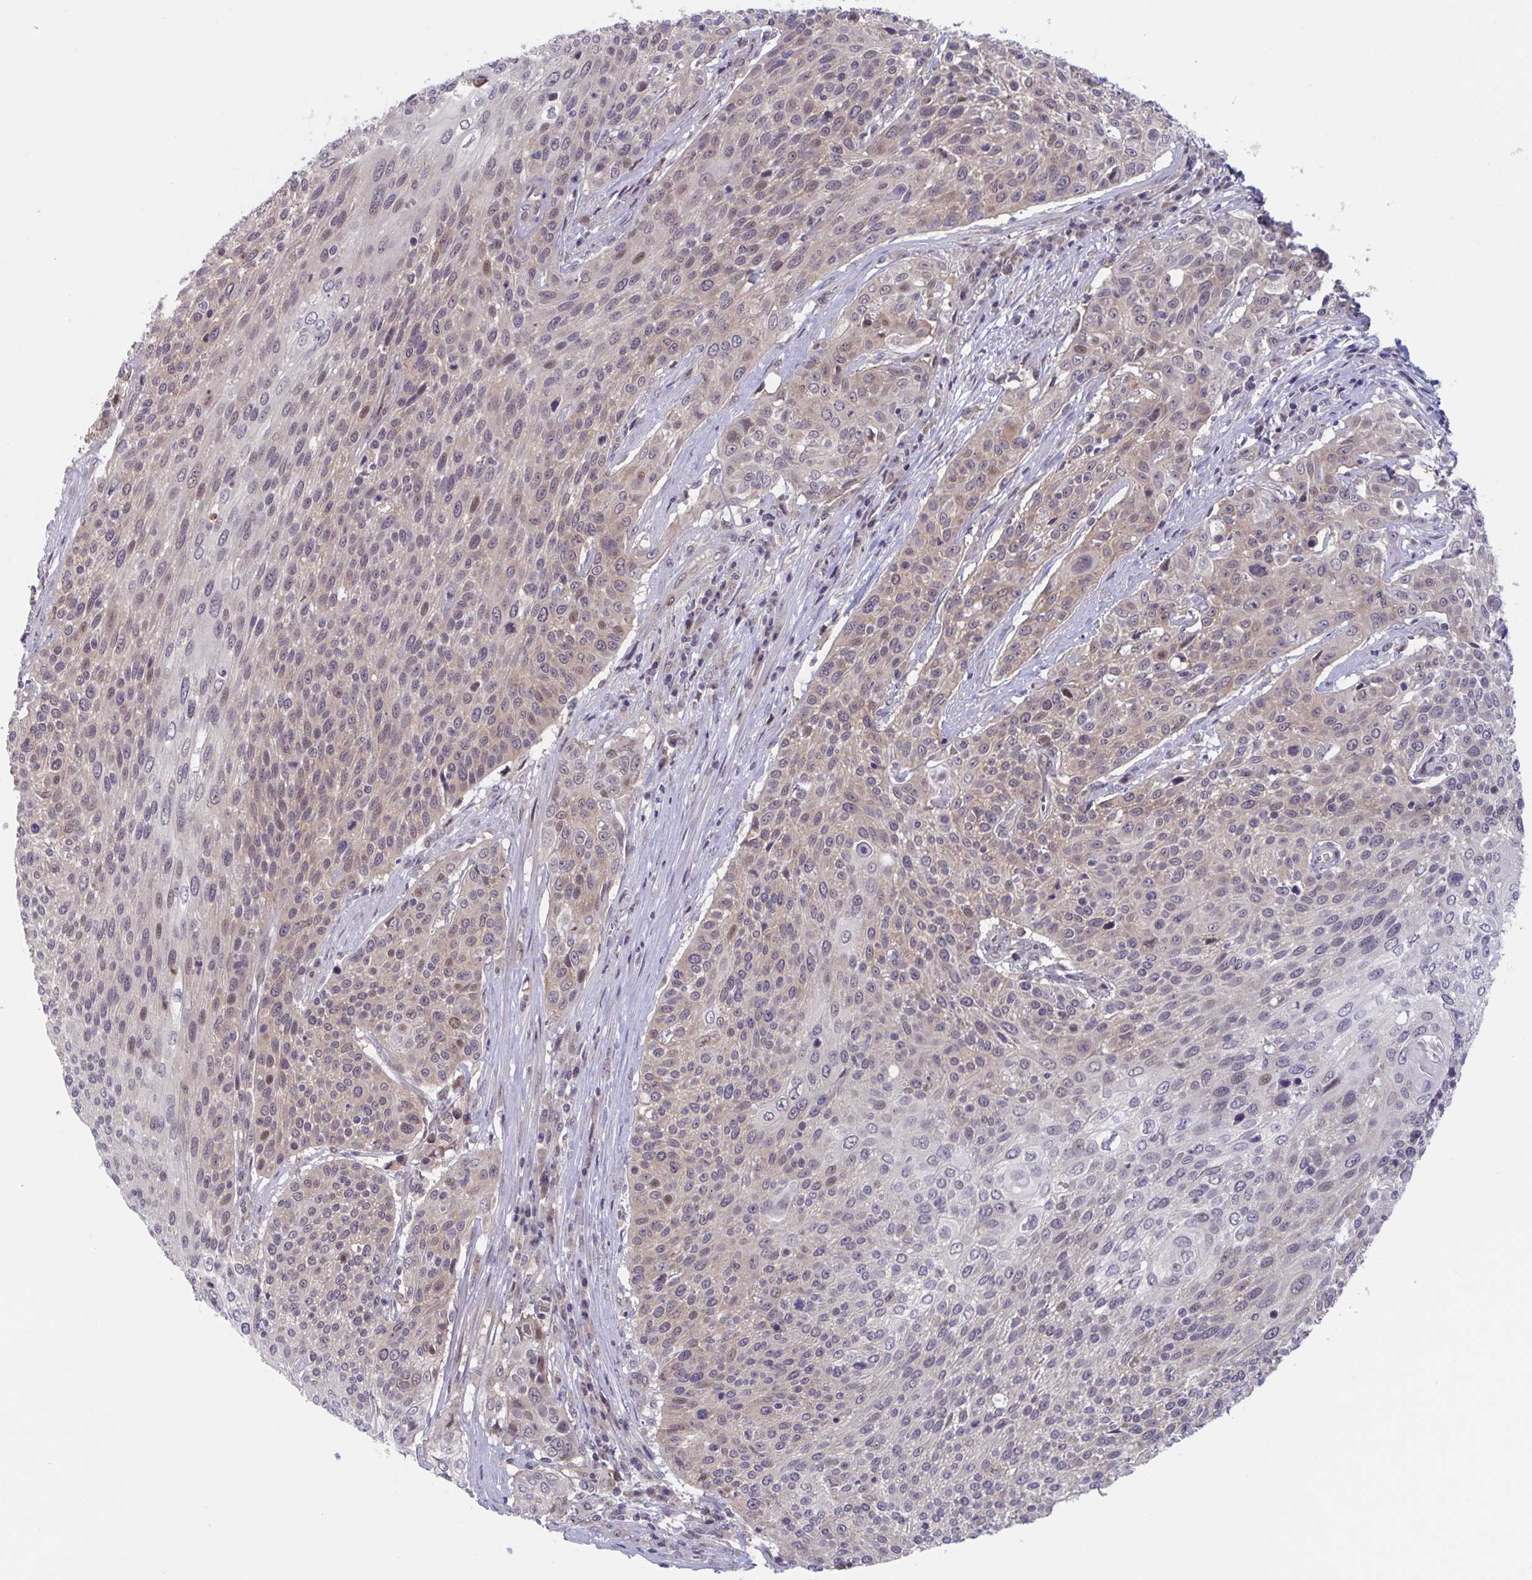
{"staining": {"intensity": "moderate", "quantity": "<25%", "location": "nuclear"}, "tissue": "cervical cancer", "cell_type": "Tumor cells", "image_type": "cancer", "snomed": [{"axis": "morphology", "description": "Squamous cell carcinoma, NOS"}, {"axis": "topography", "description": "Cervix"}], "caption": "Human squamous cell carcinoma (cervical) stained with a protein marker reveals moderate staining in tumor cells.", "gene": "RIOK1", "patient": {"sex": "female", "age": 31}}